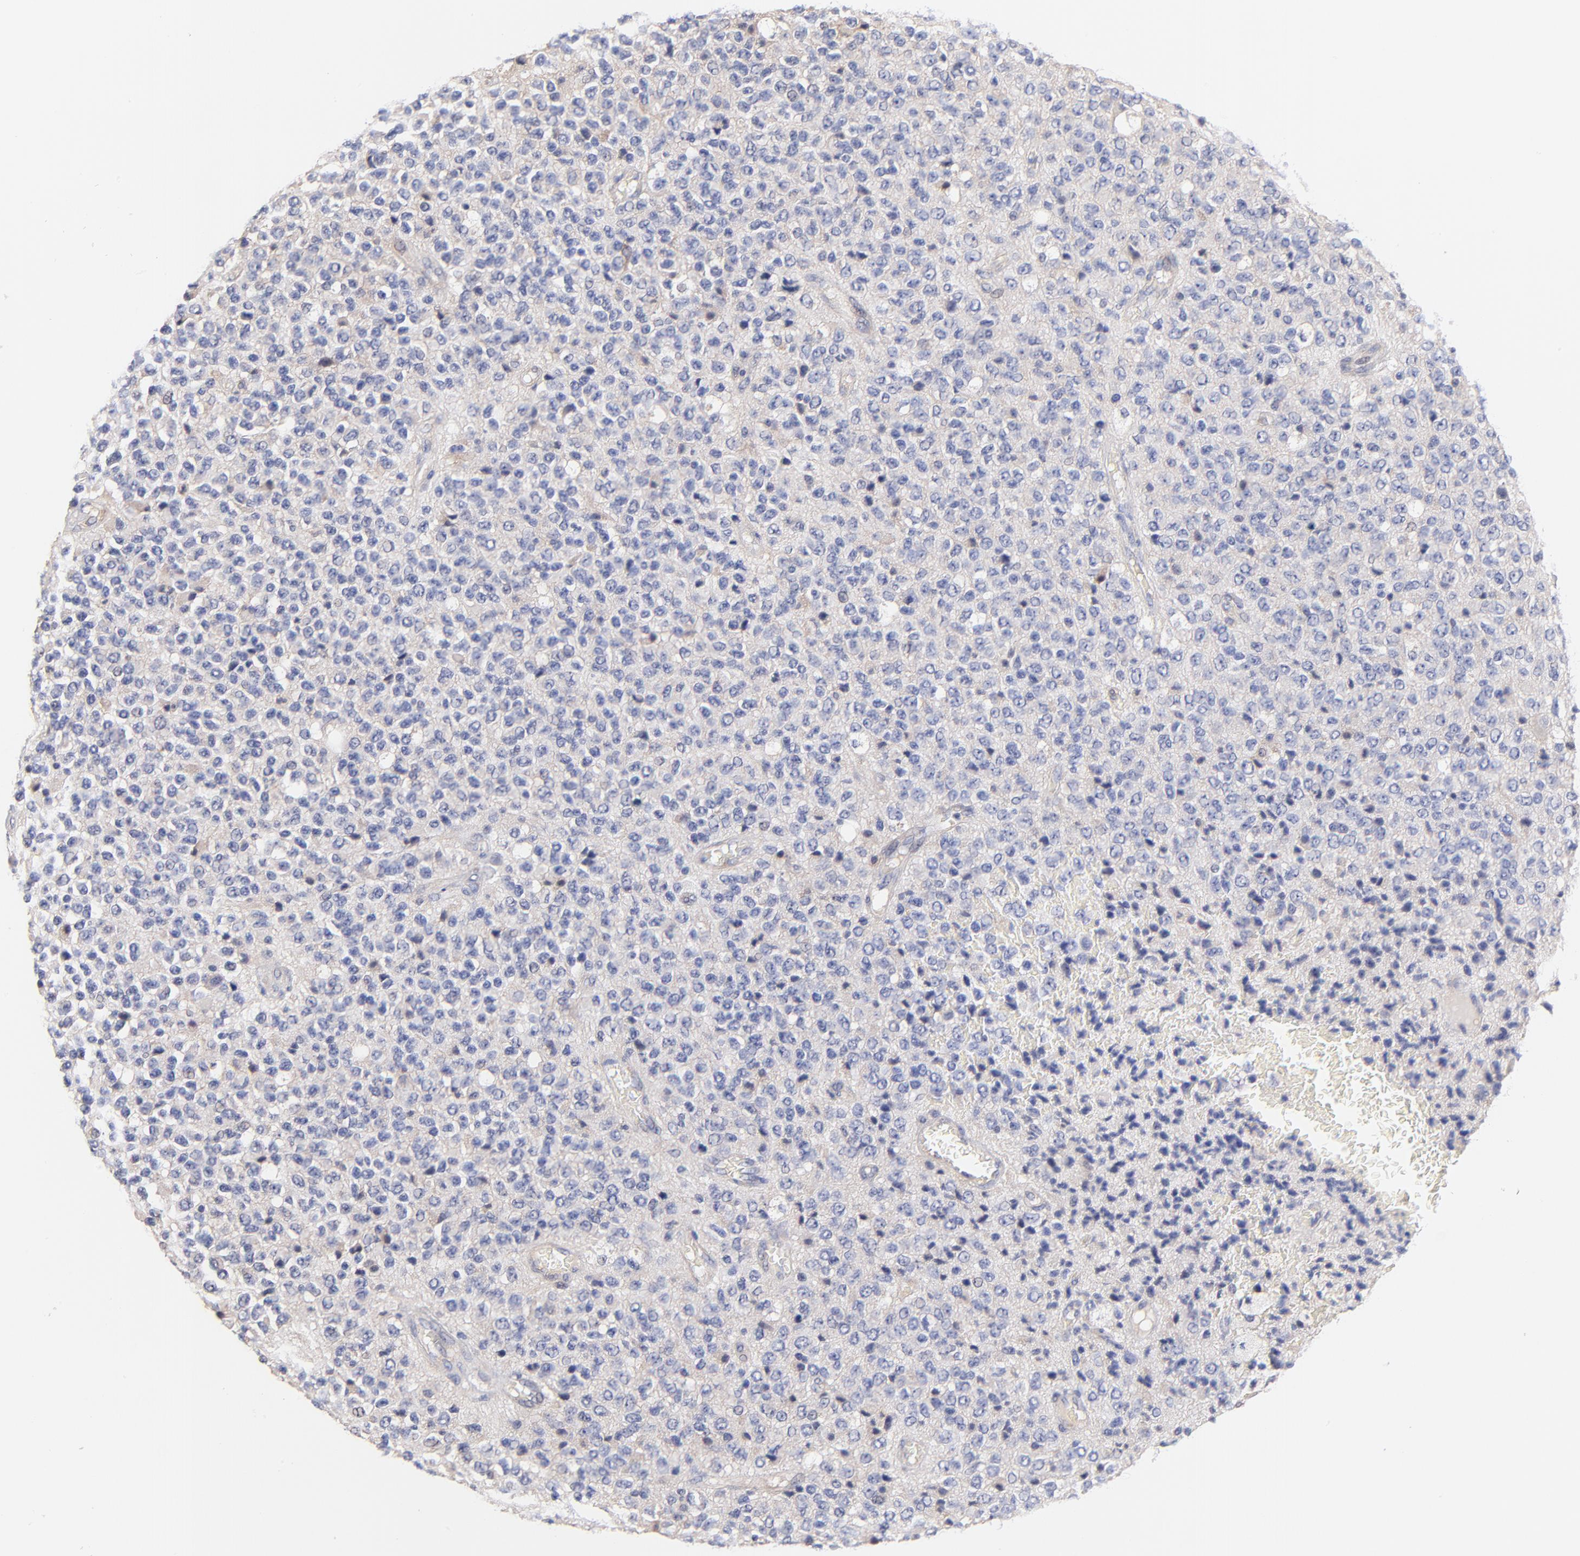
{"staining": {"intensity": "negative", "quantity": "none", "location": "none"}, "tissue": "glioma", "cell_type": "Tumor cells", "image_type": "cancer", "snomed": [{"axis": "morphology", "description": "Glioma, malignant, High grade"}, {"axis": "topography", "description": "pancreas cauda"}], "caption": "DAB (3,3'-diaminobenzidine) immunohistochemical staining of human glioma reveals no significant positivity in tumor cells.", "gene": "PTK7", "patient": {"sex": "male", "age": 60}}